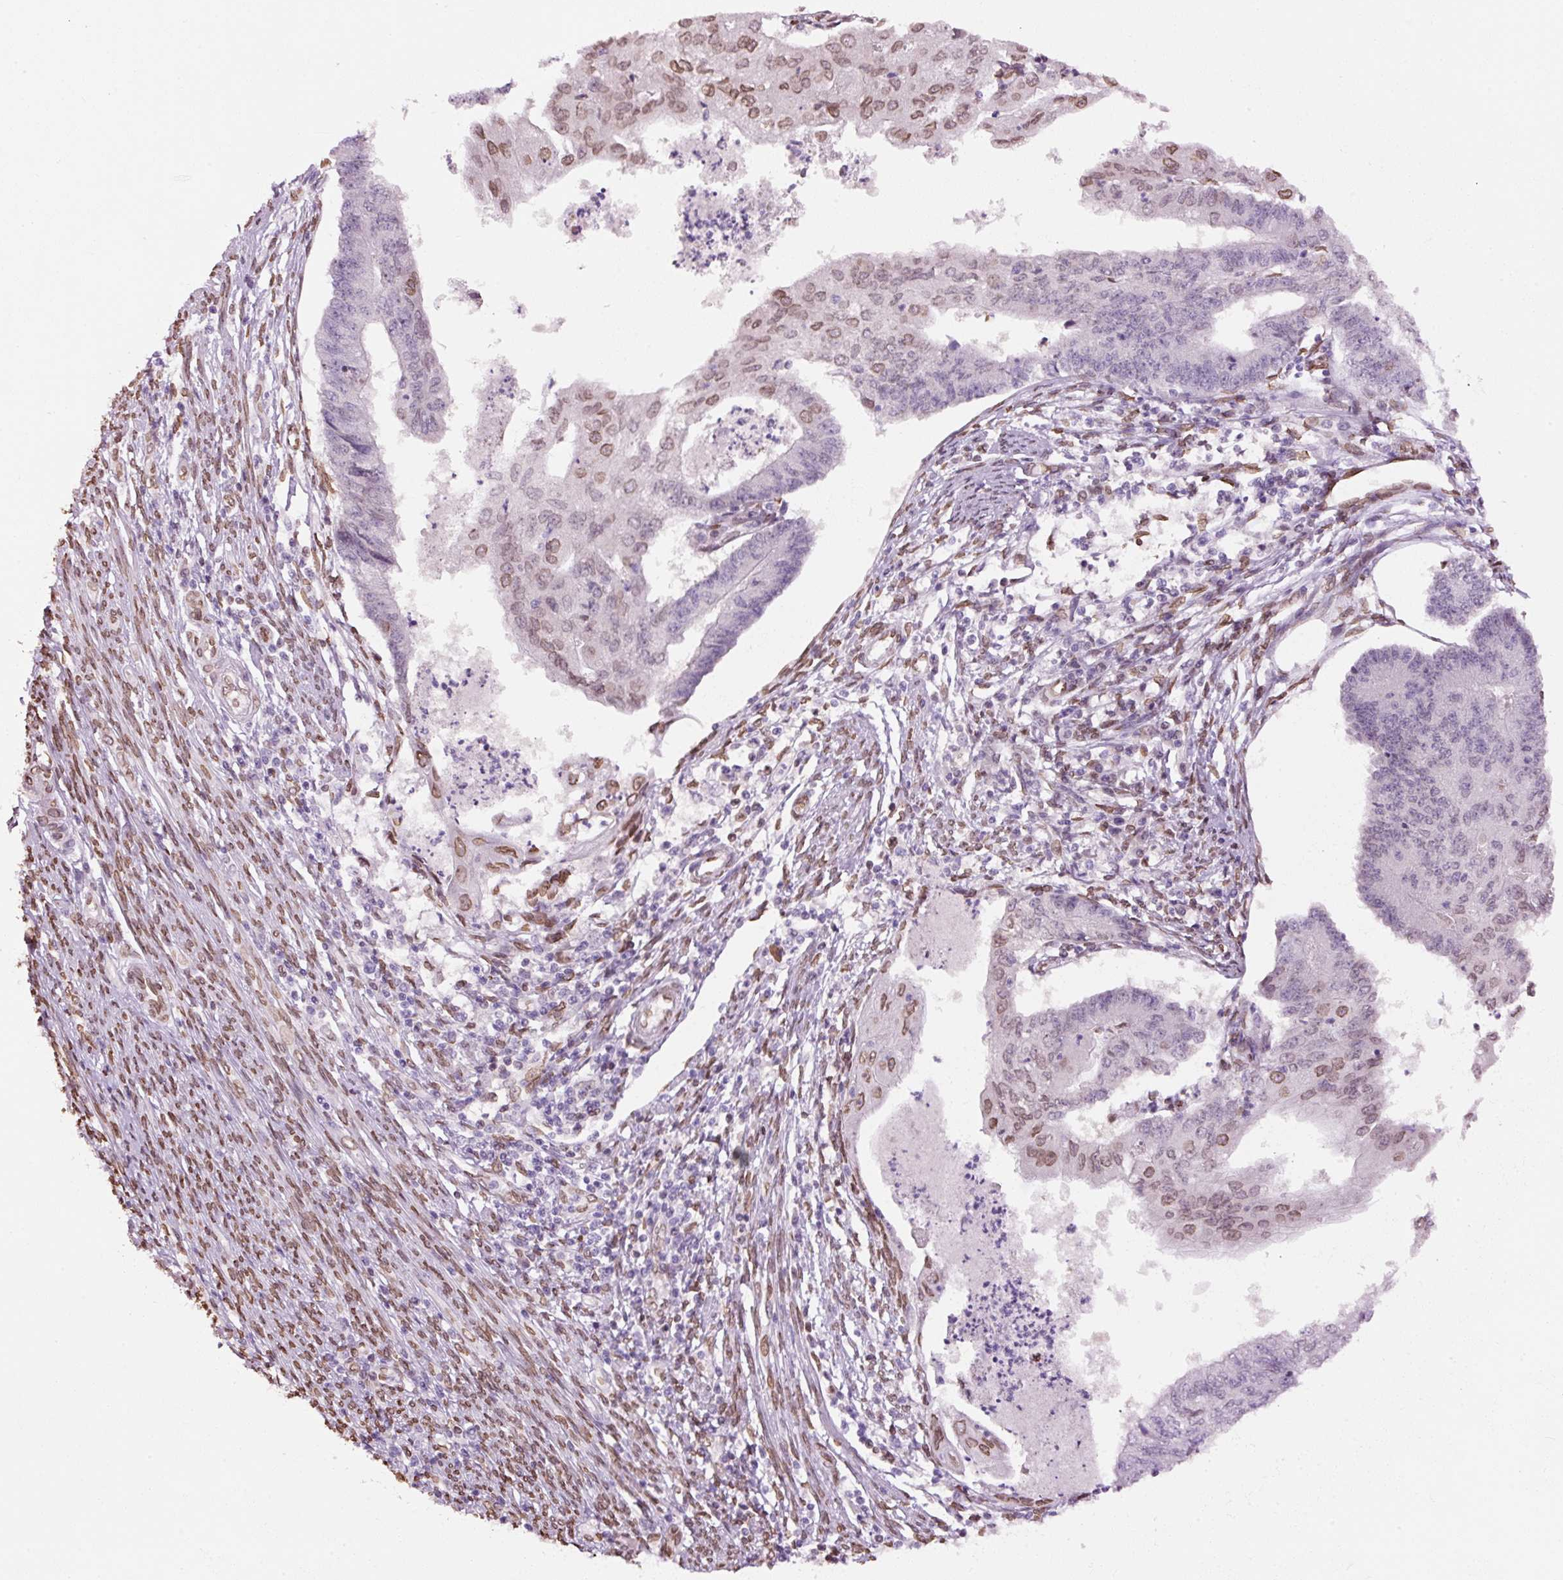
{"staining": {"intensity": "moderate", "quantity": "<25%", "location": "cytoplasmic/membranous,nuclear"}, "tissue": "endometrial cancer", "cell_type": "Tumor cells", "image_type": "cancer", "snomed": [{"axis": "morphology", "description": "Adenocarcinoma, NOS"}, {"axis": "topography", "description": "Endometrium"}], "caption": "High-power microscopy captured an immunohistochemistry photomicrograph of adenocarcinoma (endometrial), revealing moderate cytoplasmic/membranous and nuclear positivity in approximately <25% of tumor cells.", "gene": "ZNF224", "patient": {"sex": "female", "age": 56}}